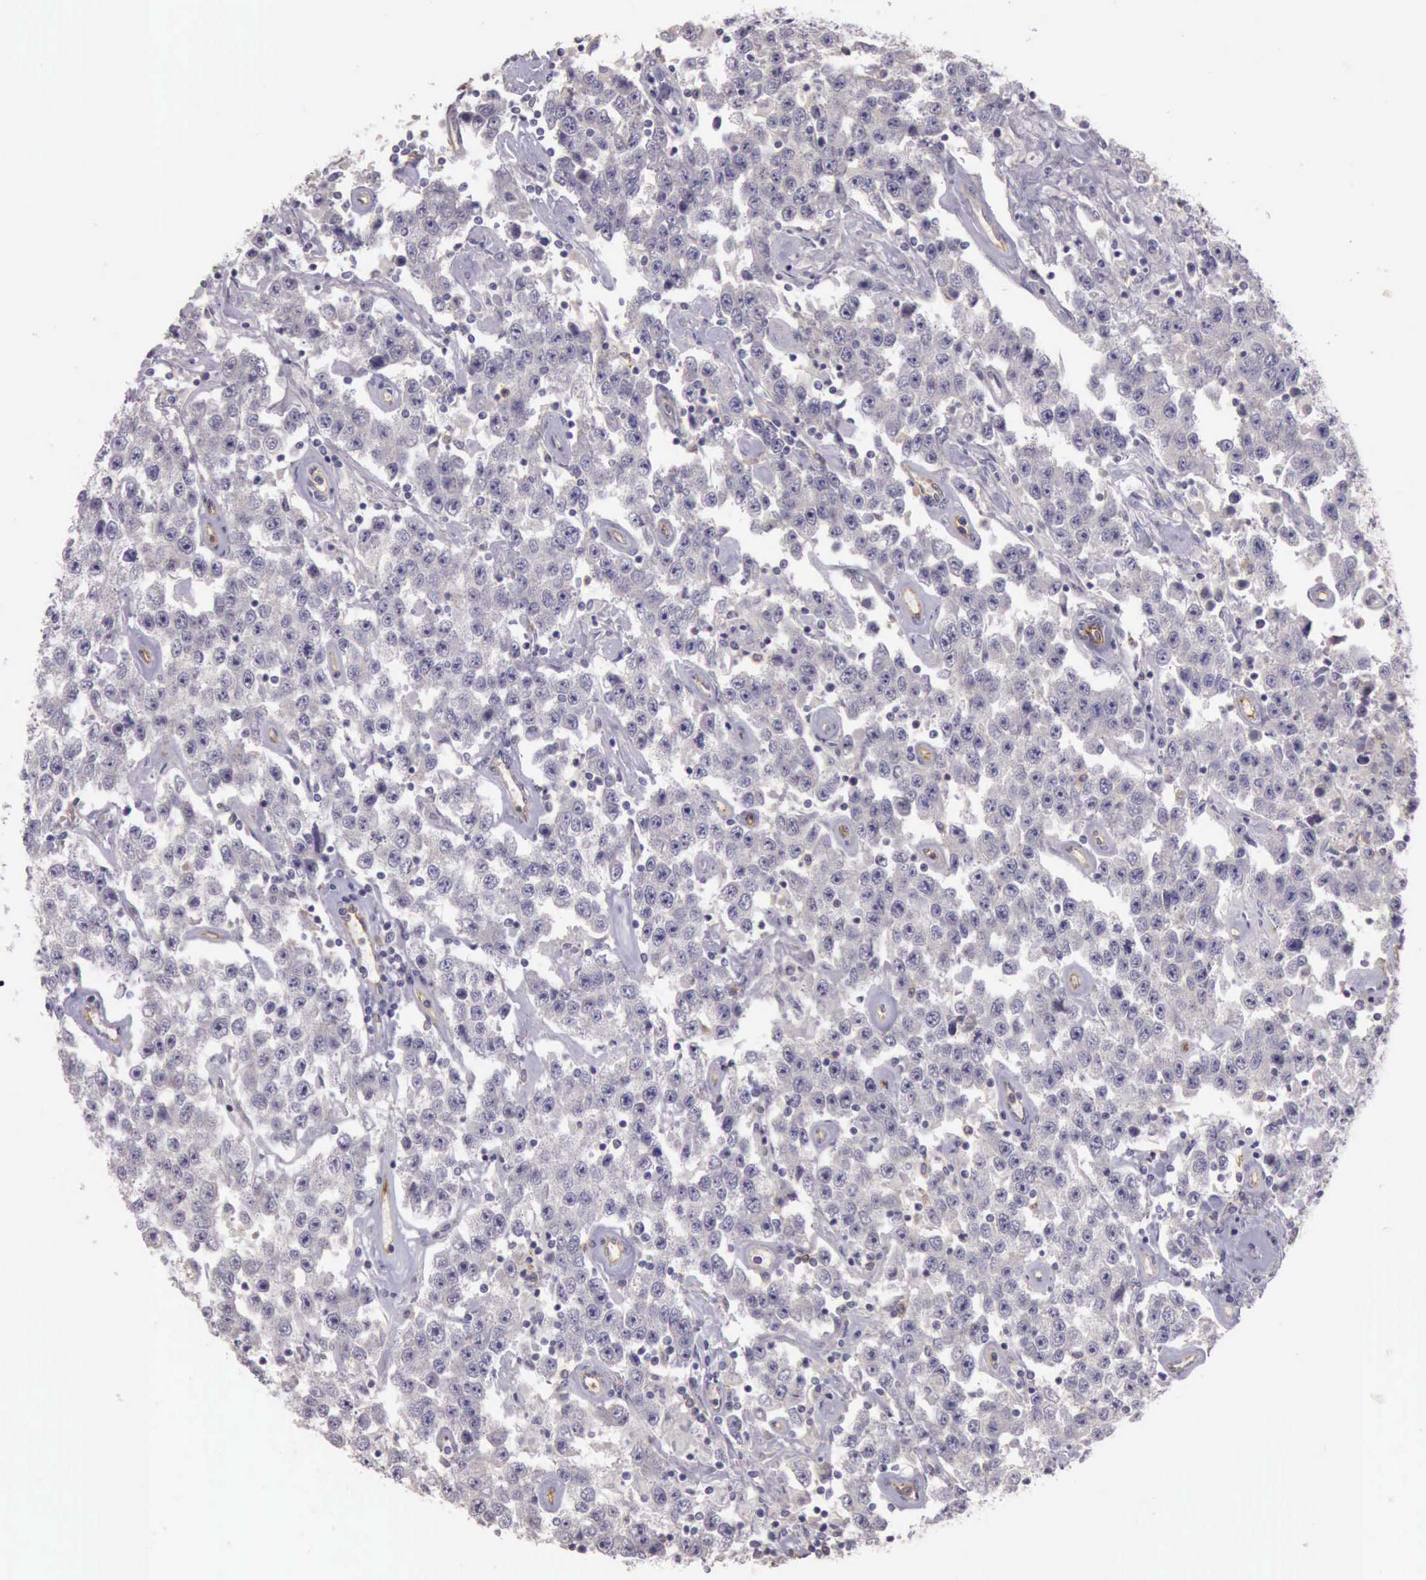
{"staining": {"intensity": "negative", "quantity": "none", "location": "none"}, "tissue": "testis cancer", "cell_type": "Tumor cells", "image_type": "cancer", "snomed": [{"axis": "morphology", "description": "Seminoma, NOS"}, {"axis": "topography", "description": "Testis"}], "caption": "DAB immunohistochemical staining of human testis seminoma displays no significant expression in tumor cells.", "gene": "TCEANC", "patient": {"sex": "male", "age": 52}}